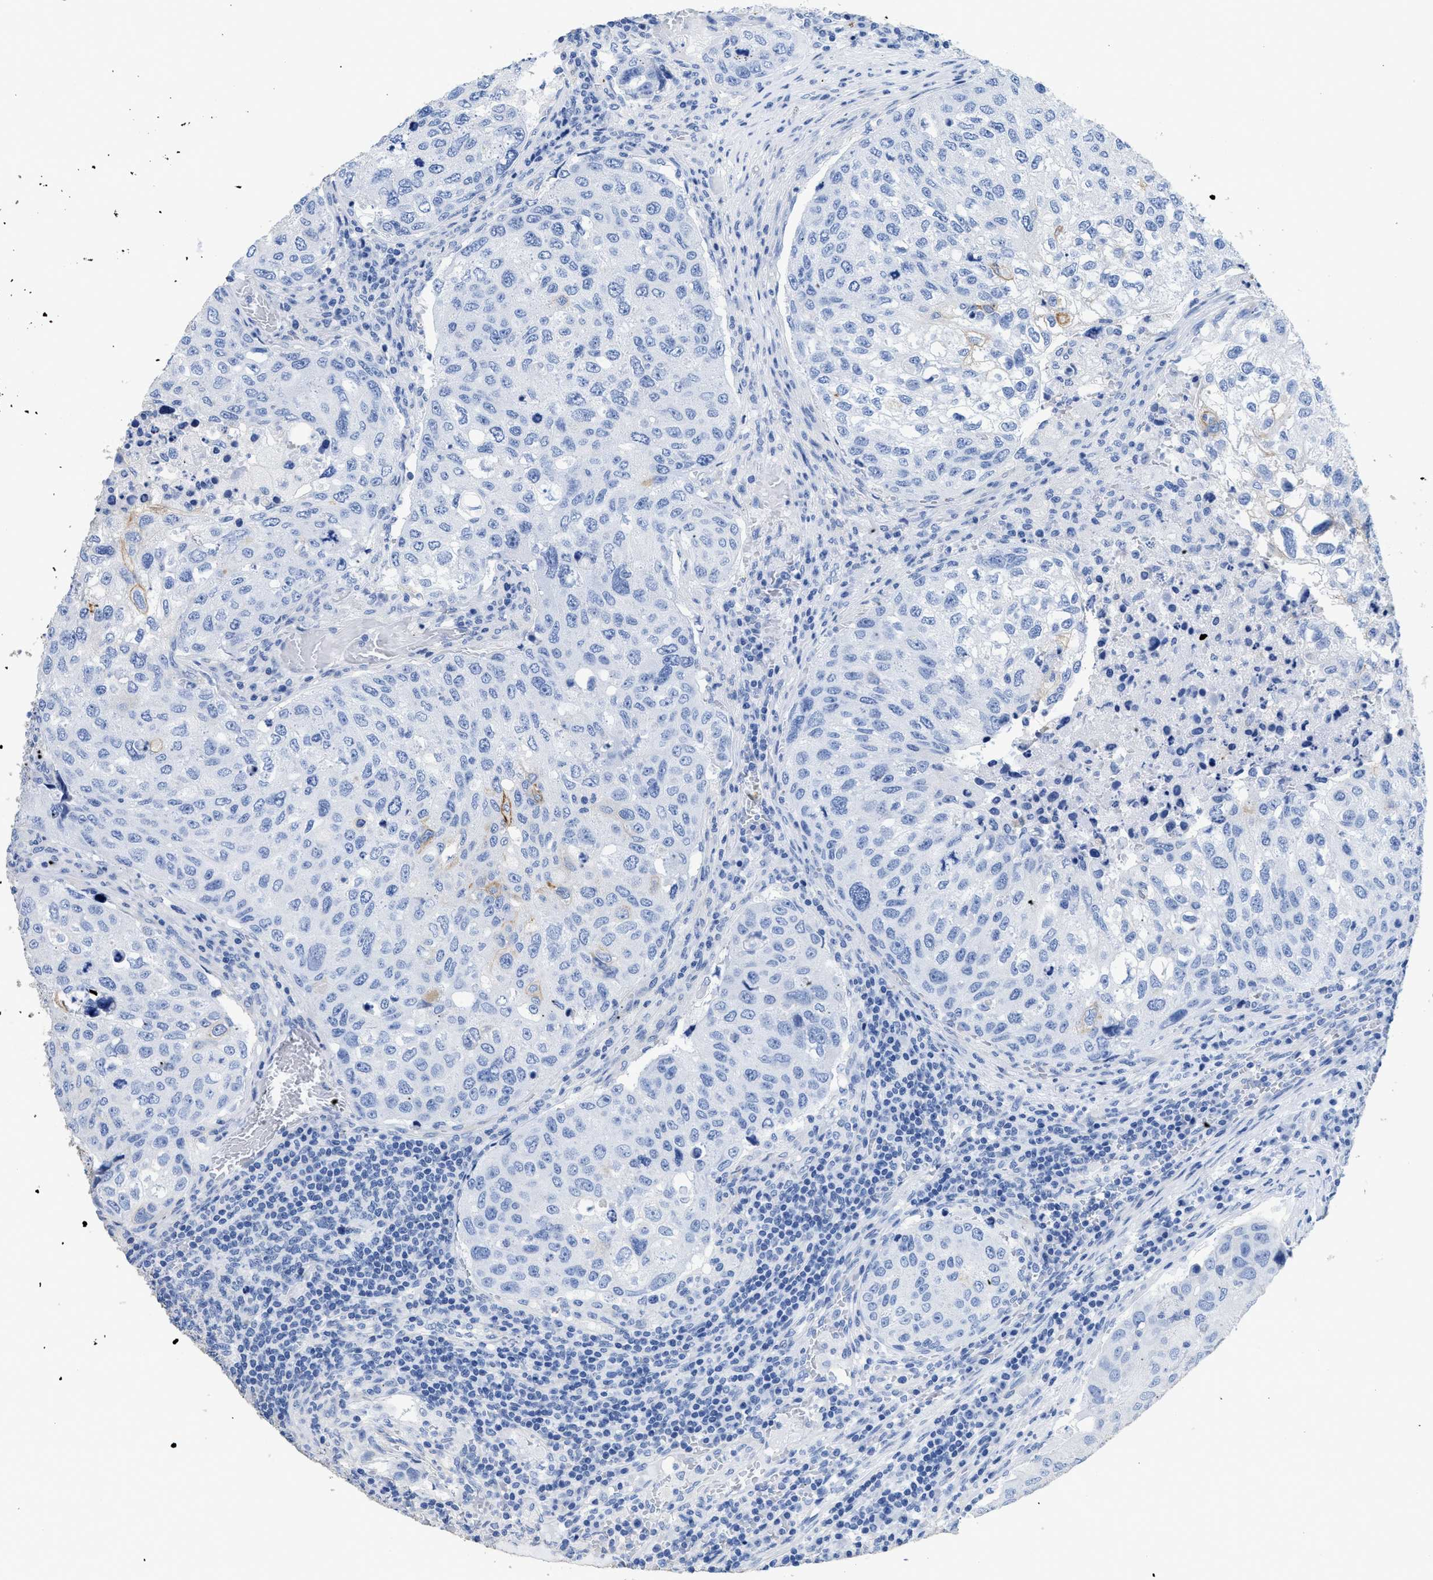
{"staining": {"intensity": "negative", "quantity": "none", "location": "none"}, "tissue": "urothelial cancer", "cell_type": "Tumor cells", "image_type": "cancer", "snomed": [{"axis": "morphology", "description": "Urothelial carcinoma, High grade"}, {"axis": "topography", "description": "Lymph node"}, {"axis": "topography", "description": "Urinary bladder"}], "caption": "Tumor cells are negative for protein expression in human high-grade urothelial carcinoma. (DAB IHC with hematoxylin counter stain).", "gene": "DLC1", "patient": {"sex": "male", "age": 51}}